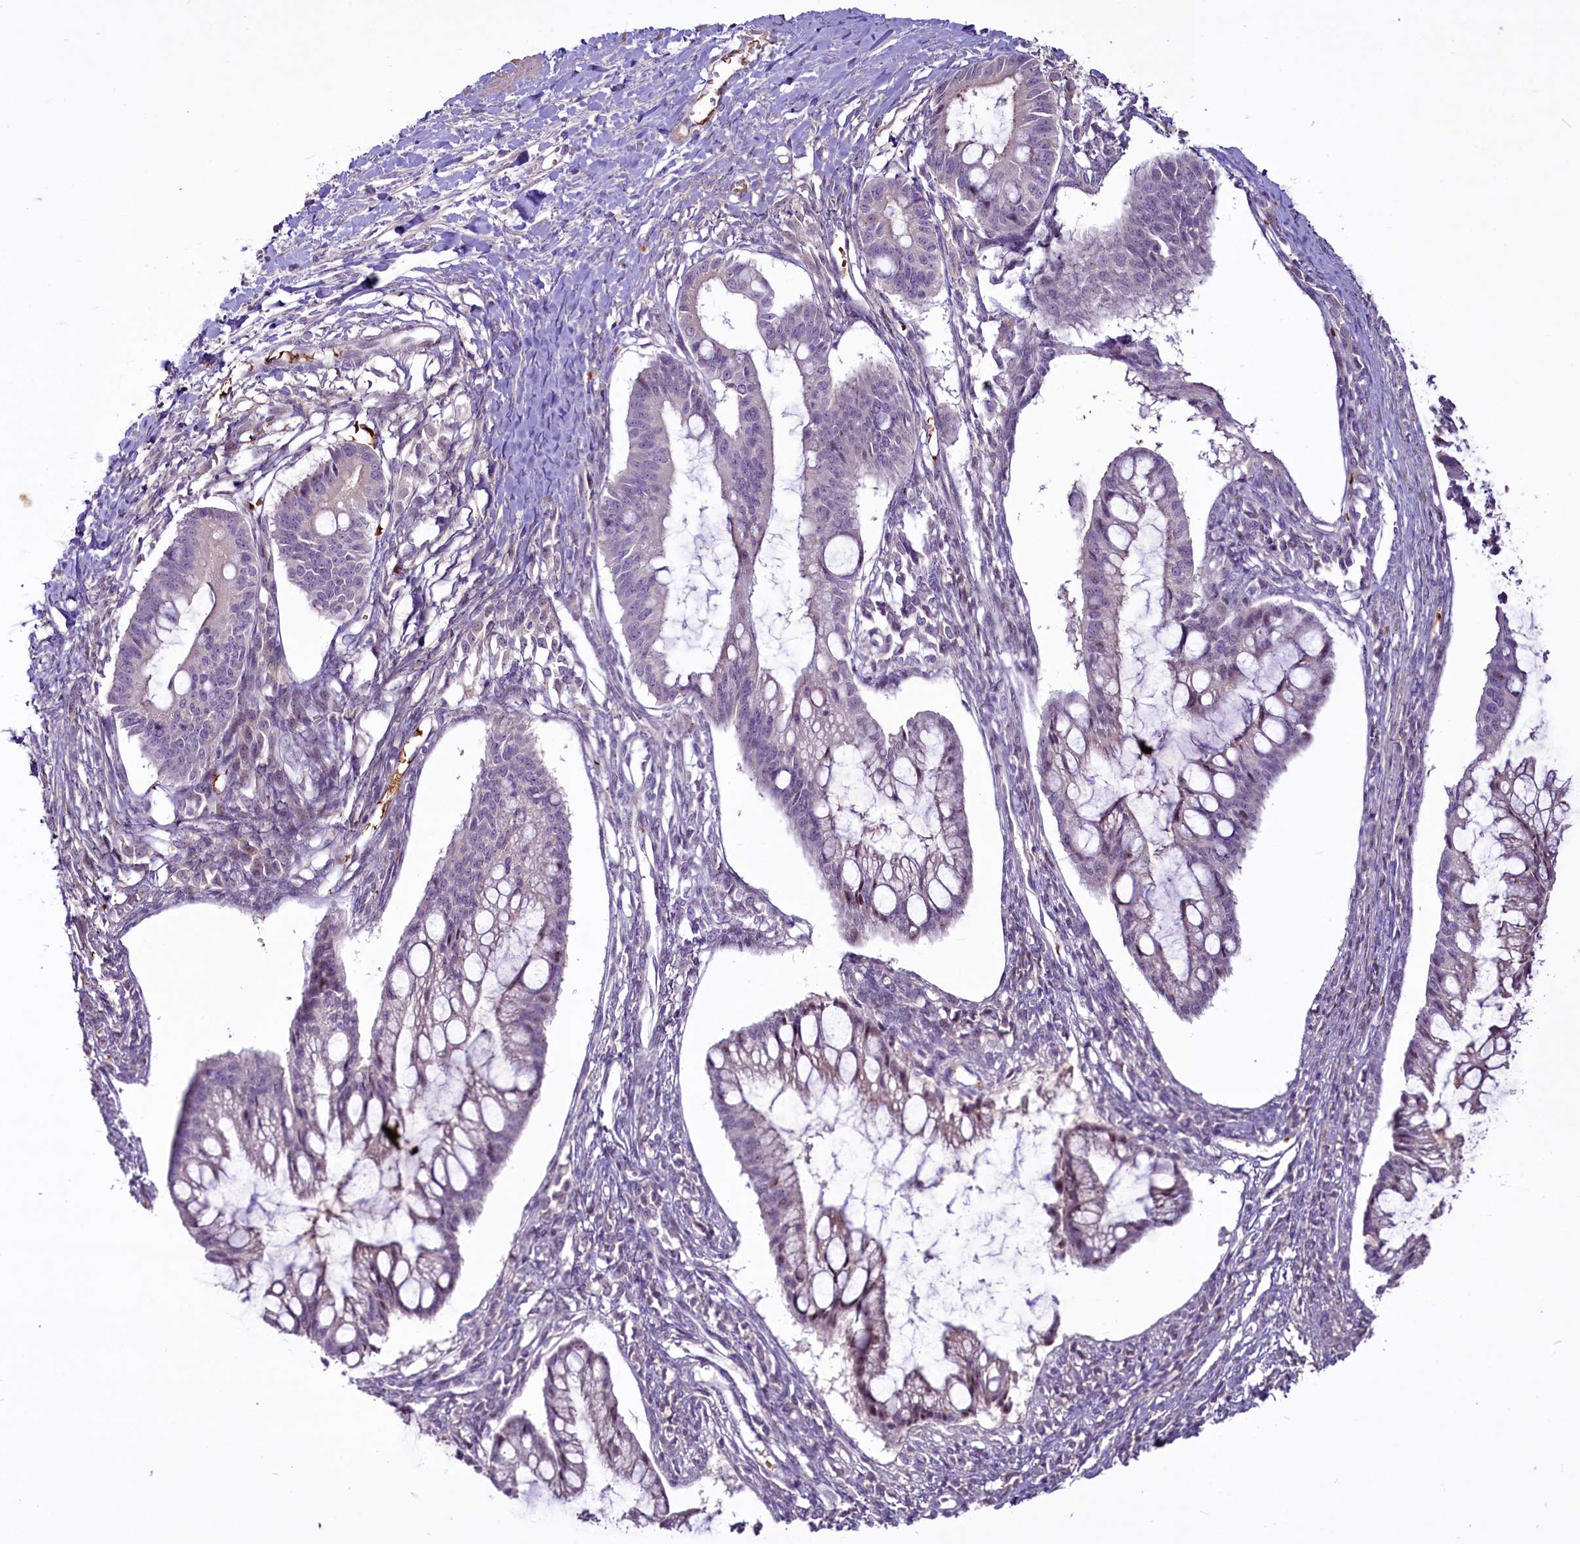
{"staining": {"intensity": "negative", "quantity": "none", "location": "none"}, "tissue": "ovarian cancer", "cell_type": "Tumor cells", "image_type": "cancer", "snomed": [{"axis": "morphology", "description": "Cystadenocarcinoma, mucinous, NOS"}, {"axis": "topography", "description": "Ovary"}], "caption": "Tumor cells are negative for brown protein staining in ovarian cancer.", "gene": "SUSD3", "patient": {"sex": "female", "age": 73}}